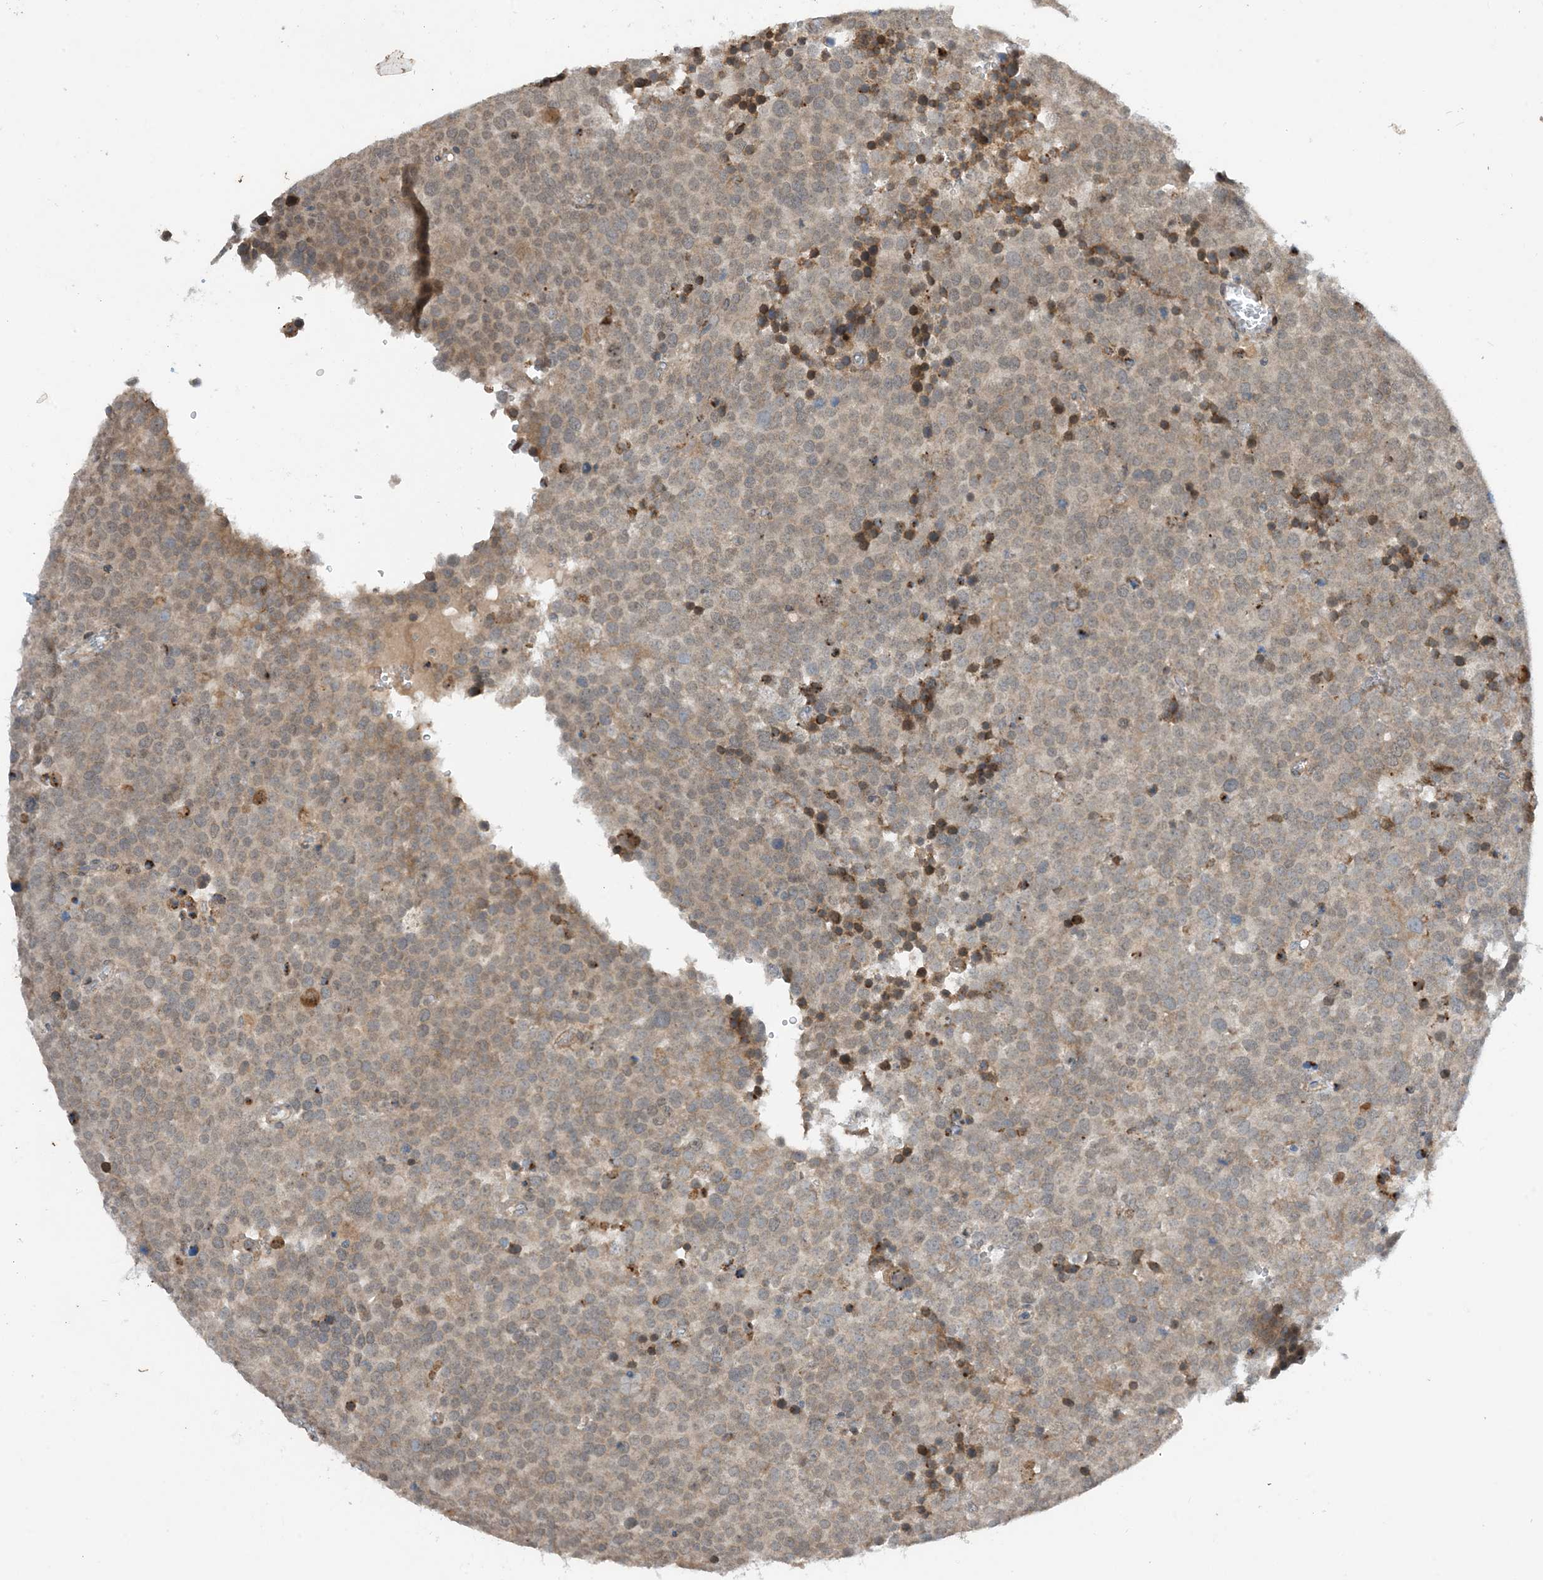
{"staining": {"intensity": "weak", "quantity": ">75%", "location": "cytoplasmic/membranous"}, "tissue": "testis cancer", "cell_type": "Tumor cells", "image_type": "cancer", "snomed": [{"axis": "morphology", "description": "Seminoma, NOS"}, {"axis": "topography", "description": "Testis"}], "caption": "Immunohistochemistry (IHC) of human testis cancer exhibits low levels of weak cytoplasmic/membranous expression in about >75% of tumor cells. The staining was performed using DAB (3,3'-diaminobenzidine) to visualize the protein expression in brown, while the nuclei were stained in blue with hematoxylin (Magnification: 20x).", "gene": "PHOSPHO2", "patient": {"sex": "male", "age": 71}}